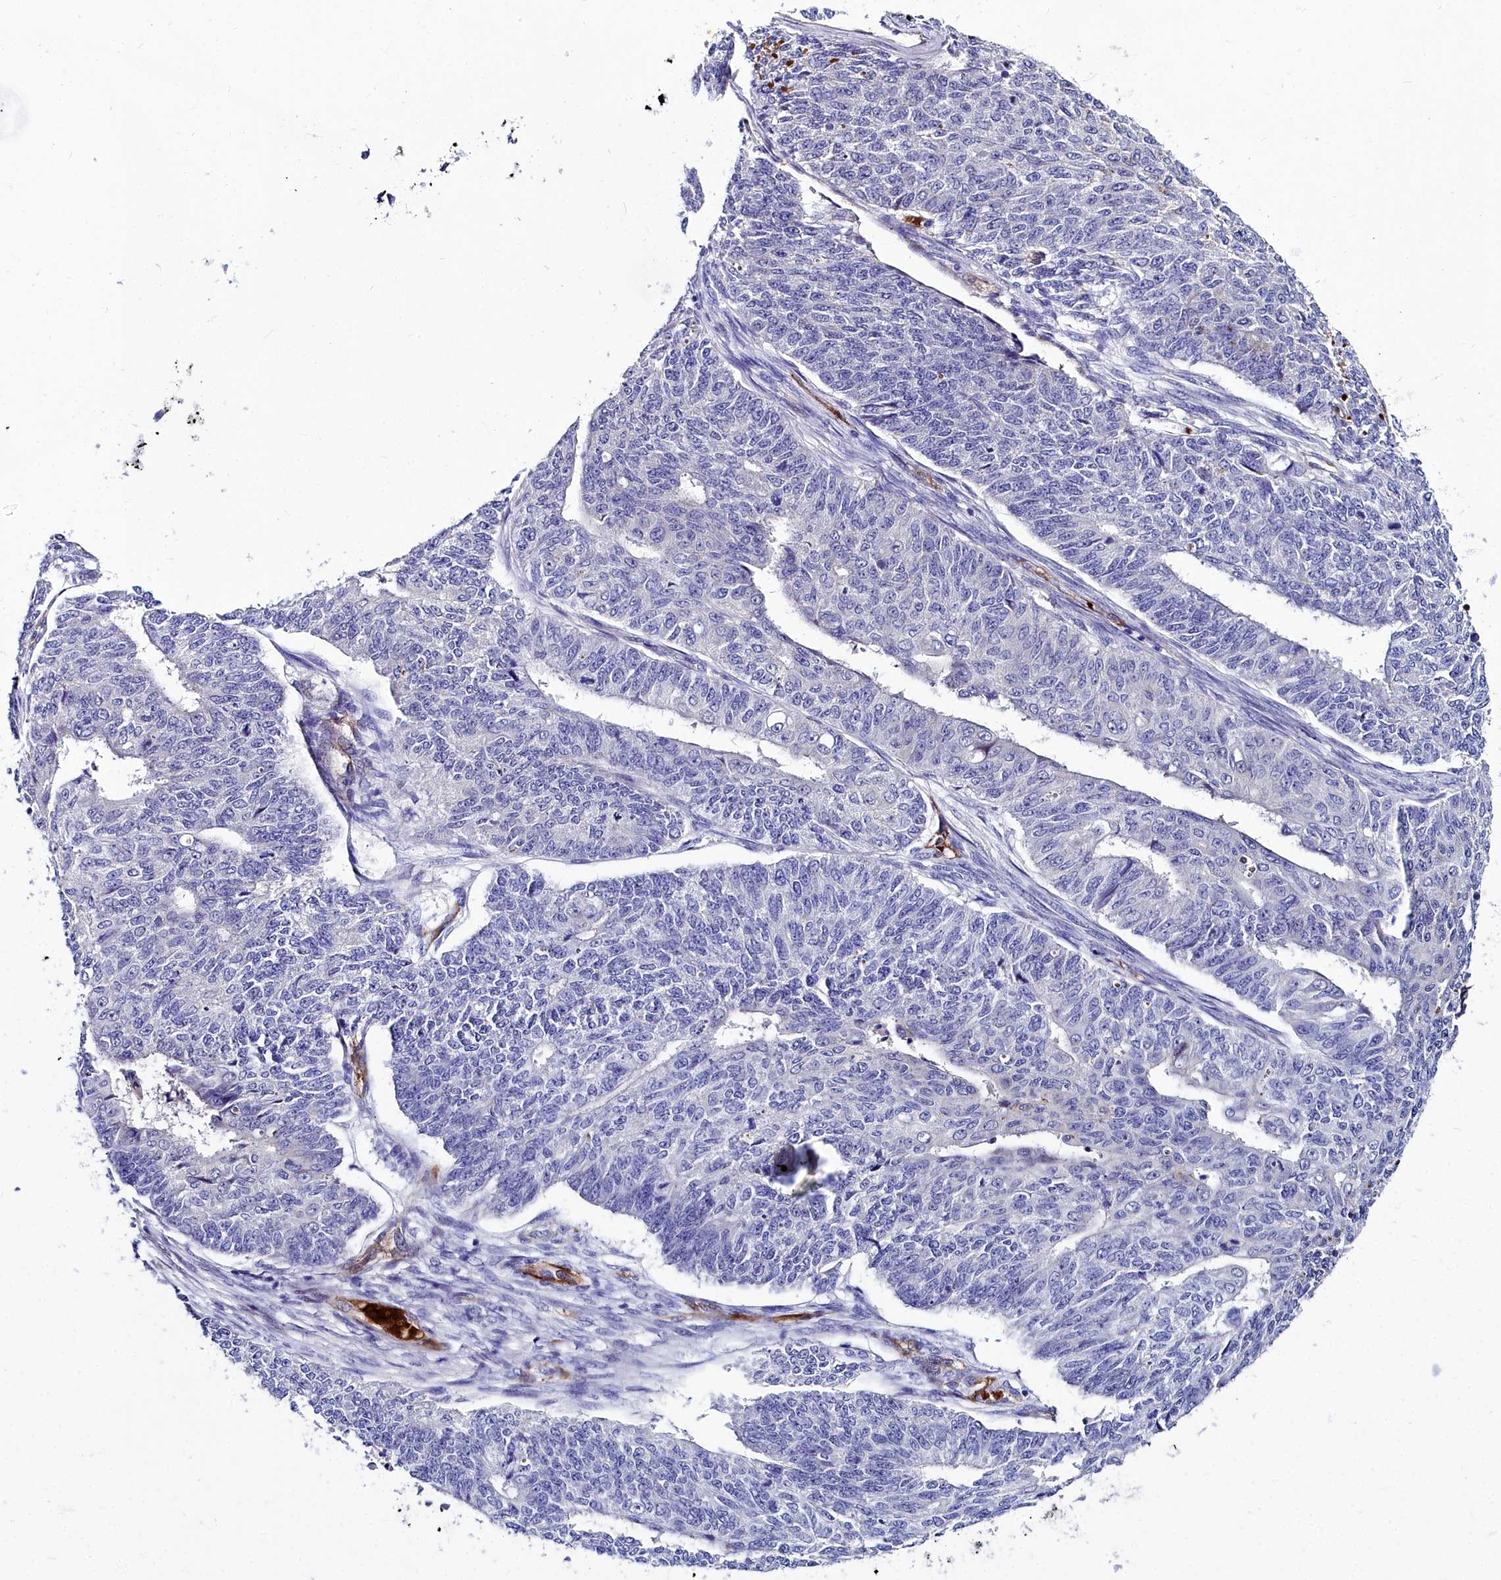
{"staining": {"intensity": "negative", "quantity": "none", "location": "none"}, "tissue": "endometrial cancer", "cell_type": "Tumor cells", "image_type": "cancer", "snomed": [{"axis": "morphology", "description": "Adenocarcinoma, NOS"}, {"axis": "topography", "description": "Endometrium"}], "caption": "Endometrial cancer (adenocarcinoma) stained for a protein using IHC demonstrates no positivity tumor cells.", "gene": "CYP4F11", "patient": {"sex": "female", "age": 32}}